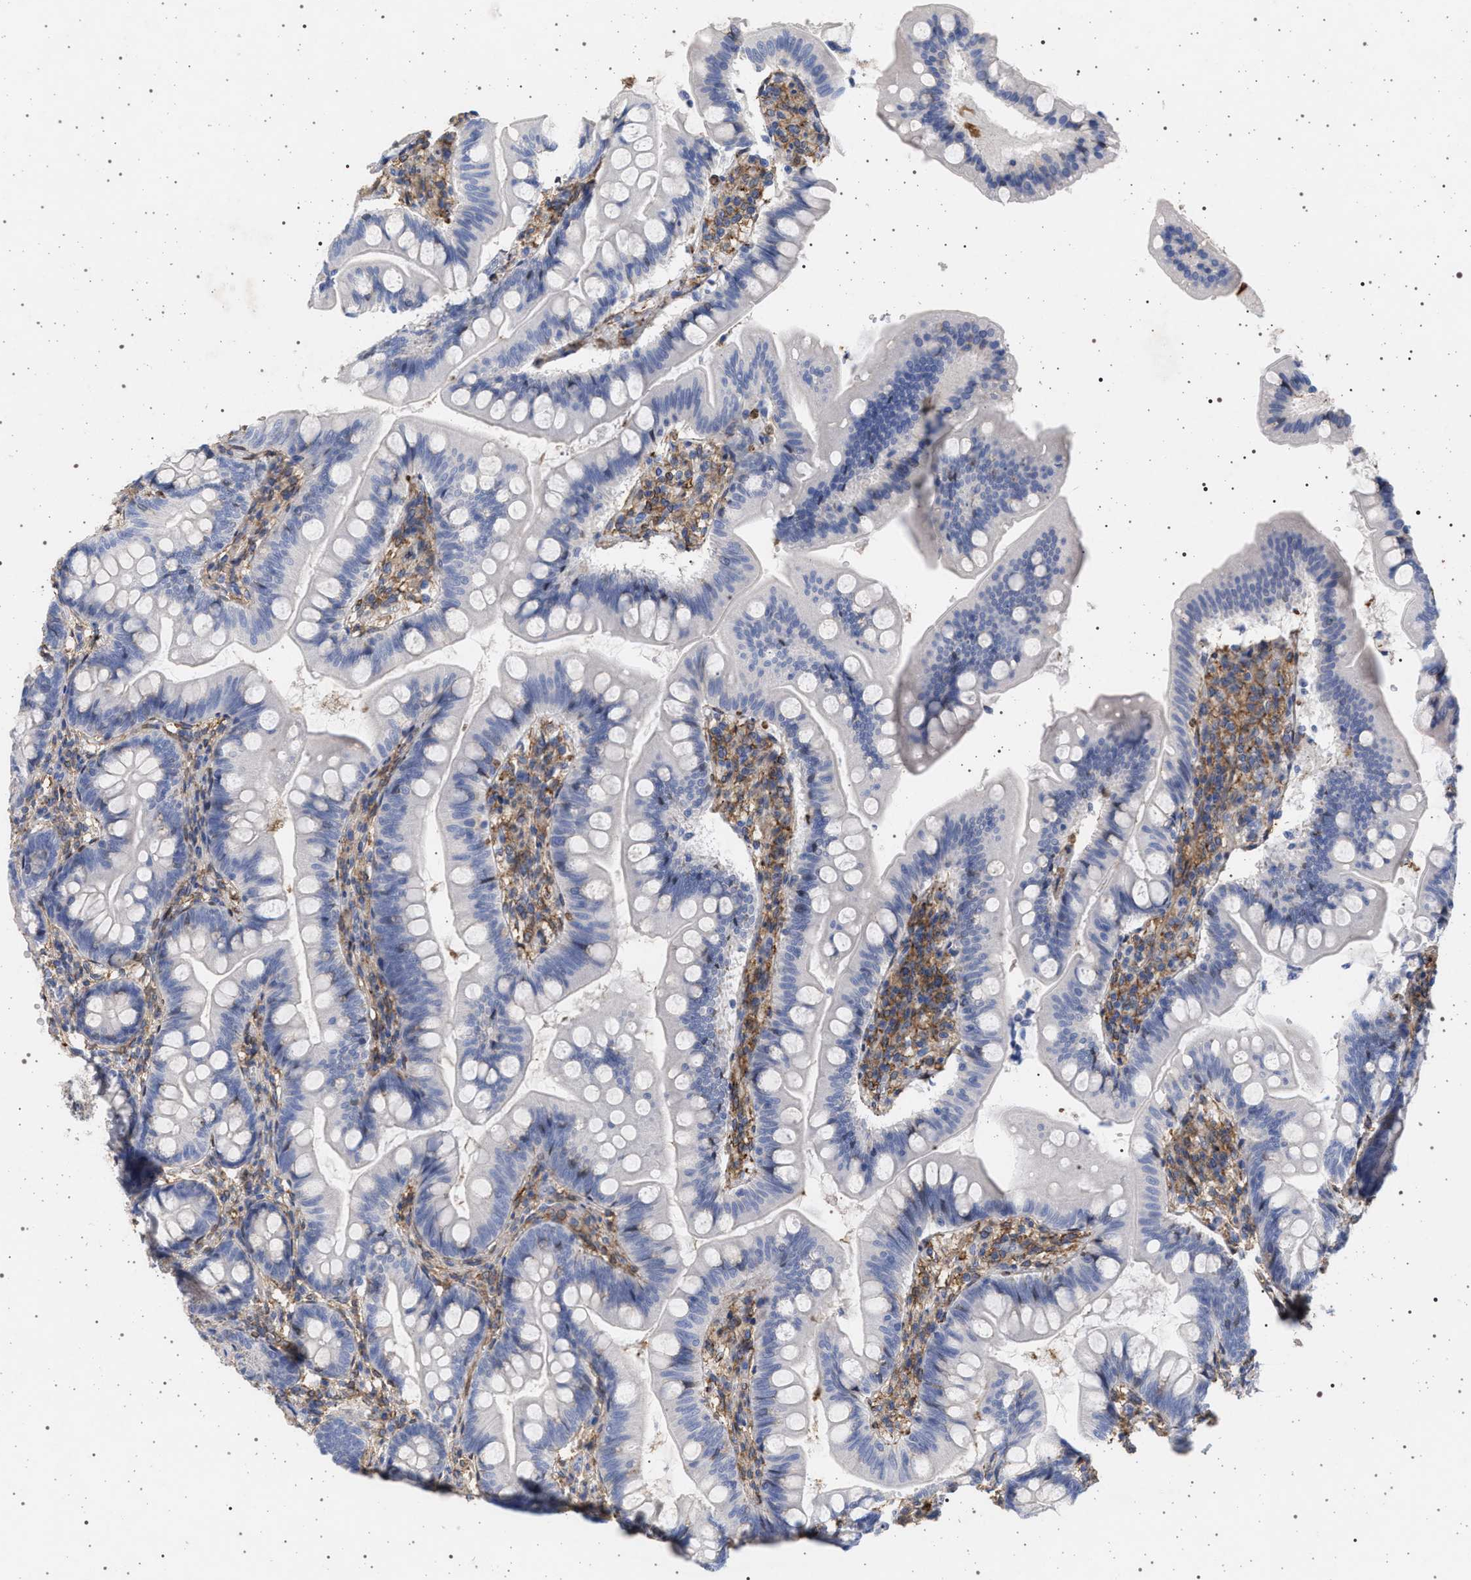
{"staining": {"intensity": "negative", "quantity": "none", "location": "none"}, "tissue": "small intestine", "cell_type": "Glandular cells", "image_type": "normal", "snomed": [{"axis": "morphology", "description": "Normal tissue, NOS"}, {"axis": "topography", "description": "Small intestine"}], "caption": "Immunohistochemical staining of benign small intestine displays no significant positivity in glandular cells. (Stains: DAB (3,3'-diaminobenzidine) immunohistochemistry with hematoxylin counter stain, Microscopy: brightfield microscopy at high magnification).", "gene": "PLG", "patient": {"sex": "male", "age": 7}}